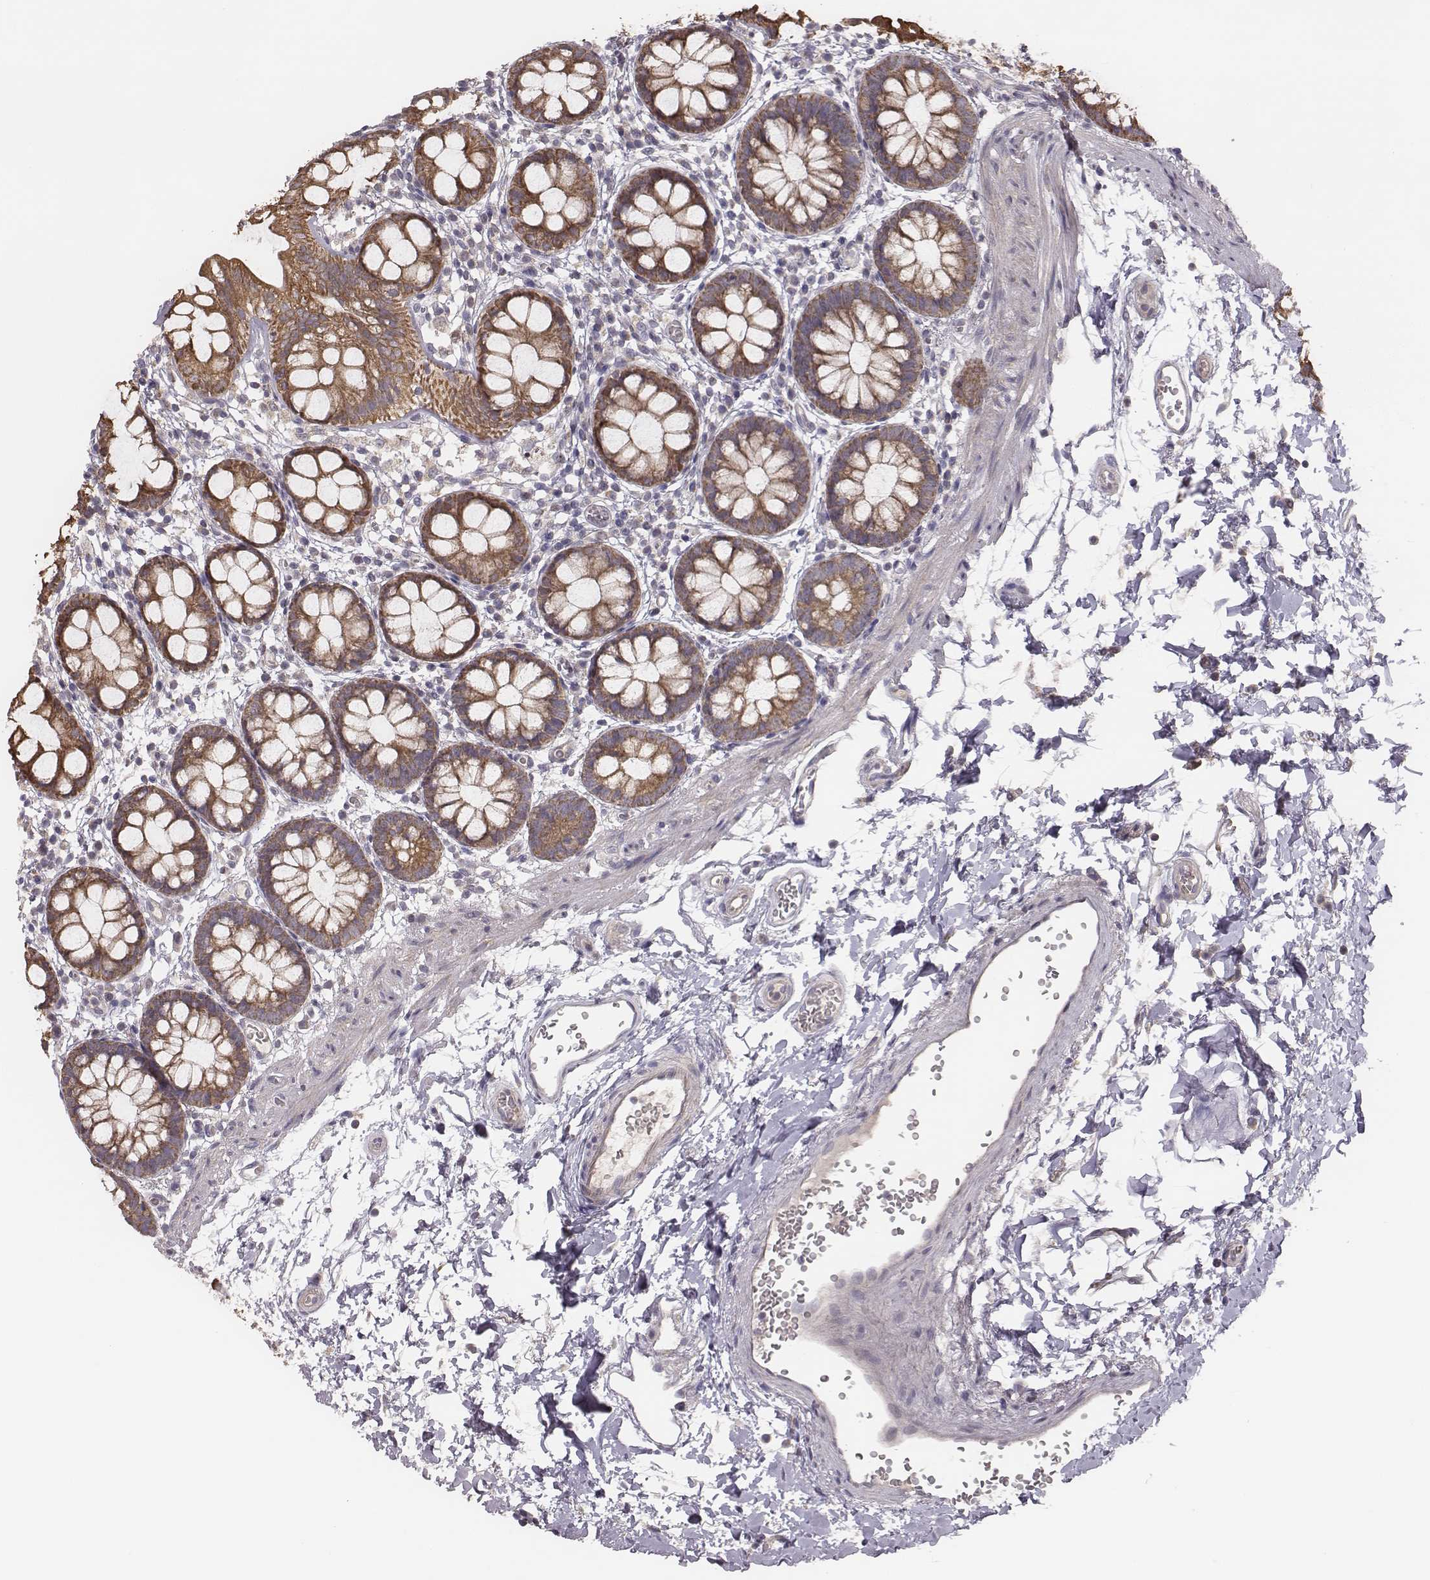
{"staining": {"intensity": "moderate", "quantity": ">75%", "location": "cytoplasmic/membranous"}, "tissue": "rectum", "cell_type": "Glandular cells", "image_type": "normal", "snomed": [{"axis": "morphology", "description": "Normal tissue, NOS"}, {"axis": "topography", "description": "Rectum"}], "caption": "IHC photomicrograph of unremarkable human rectum stained for a protein (brown), which reveals medium levels of moderate cytoplasmic/membranous staining in about >75% of glandular cells.", "gene": "HAVCR1", "patient": {"sex": "male", "age": 57}}